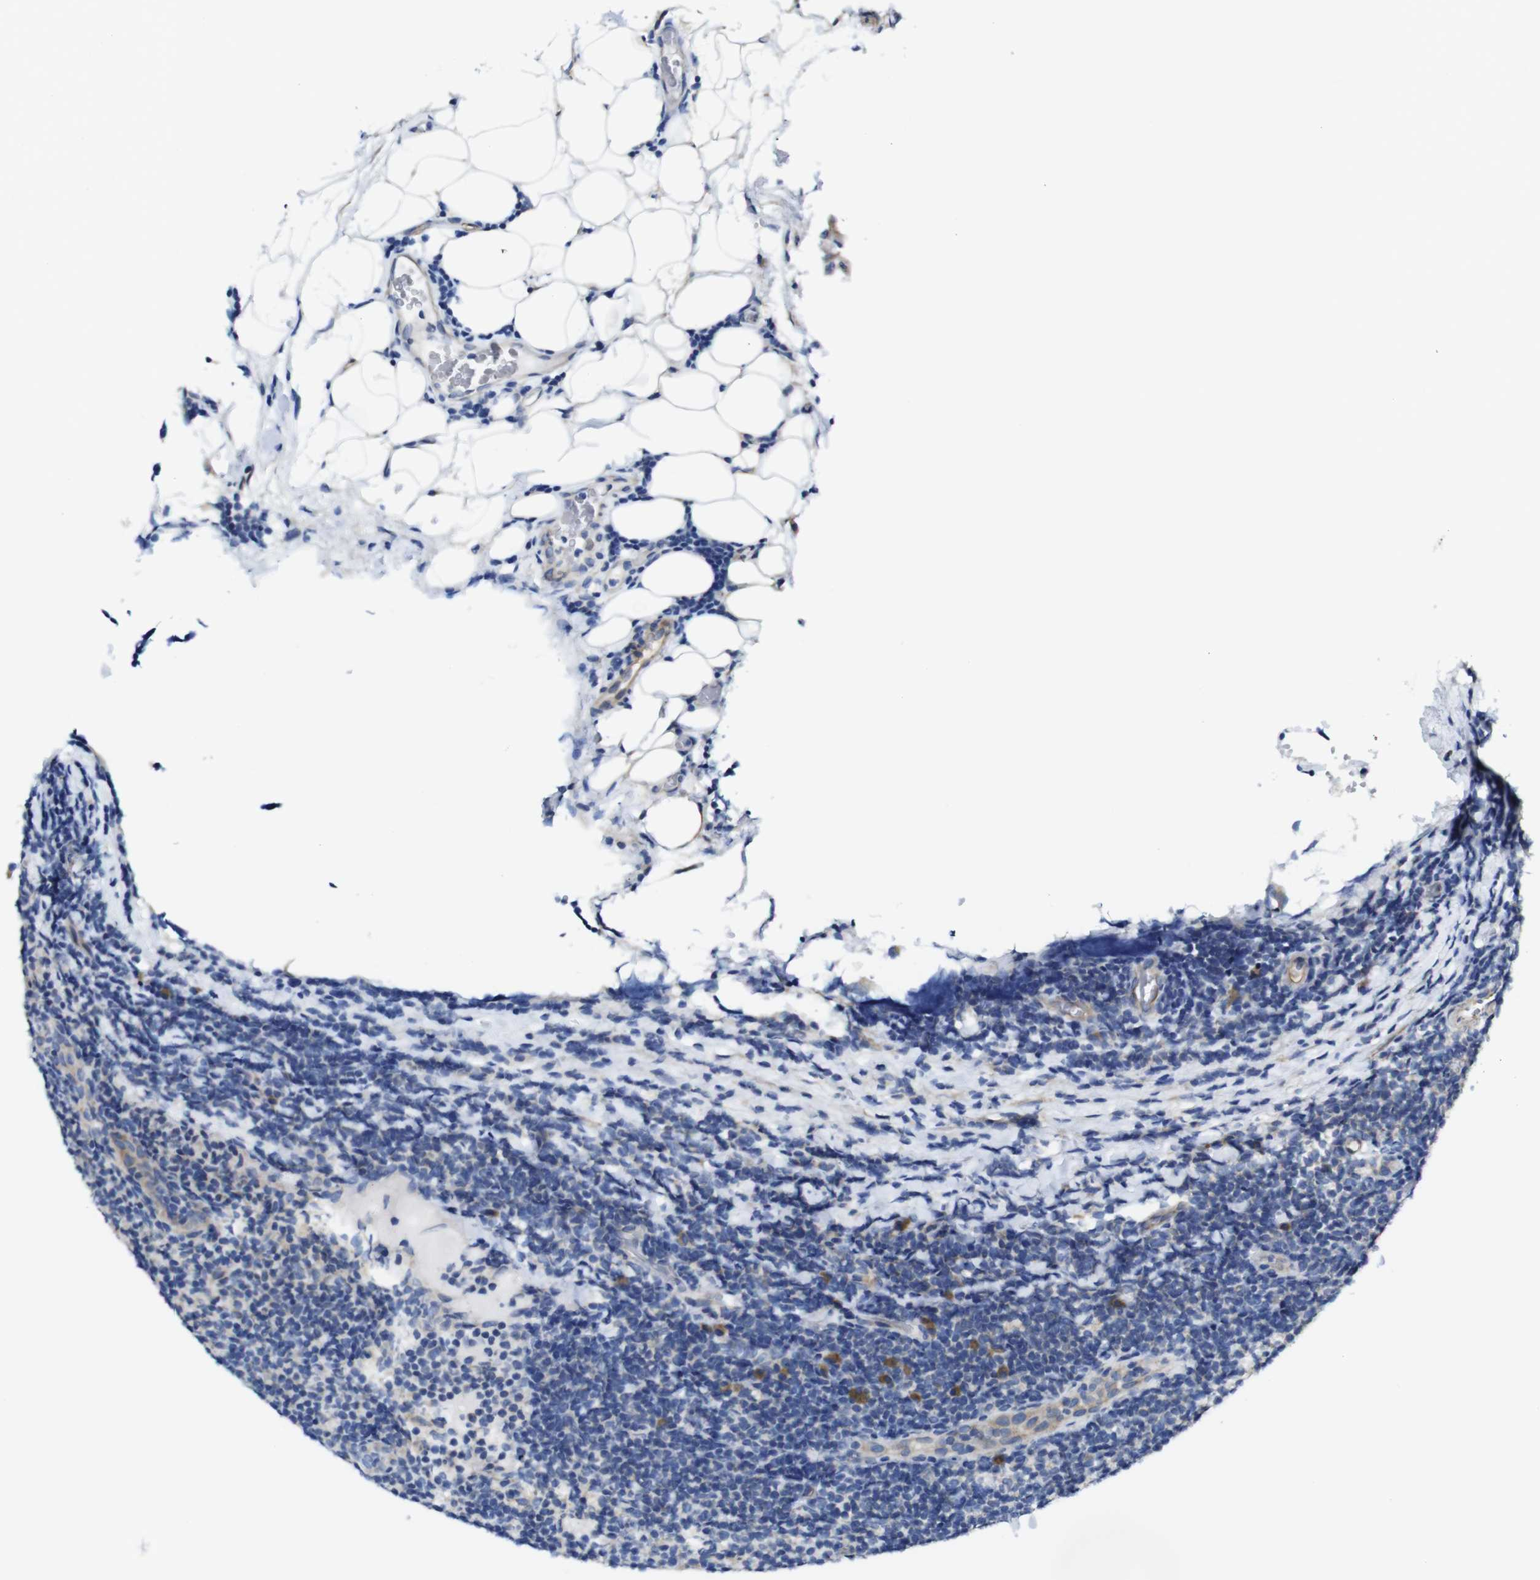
{"staining": {"intensity": "weak", "quantity": "<25%", "location": "cytoplasmic/membranous"}, "tissue": "lymphoma", "cell_type": "Tumor cells", "image_type": "cancer", "snomed": [{"axis": "morphology", "description": "Malignant lymphoma, non-Hodgkin's type, Low grade"}, {"axis": "topography", "description": "Lymph node"}], "caption": "Tumor cells show no significant positivity in lymphoma.", "gene": "DDRGK1", "patient": {"sex": "male", "age": 83}}